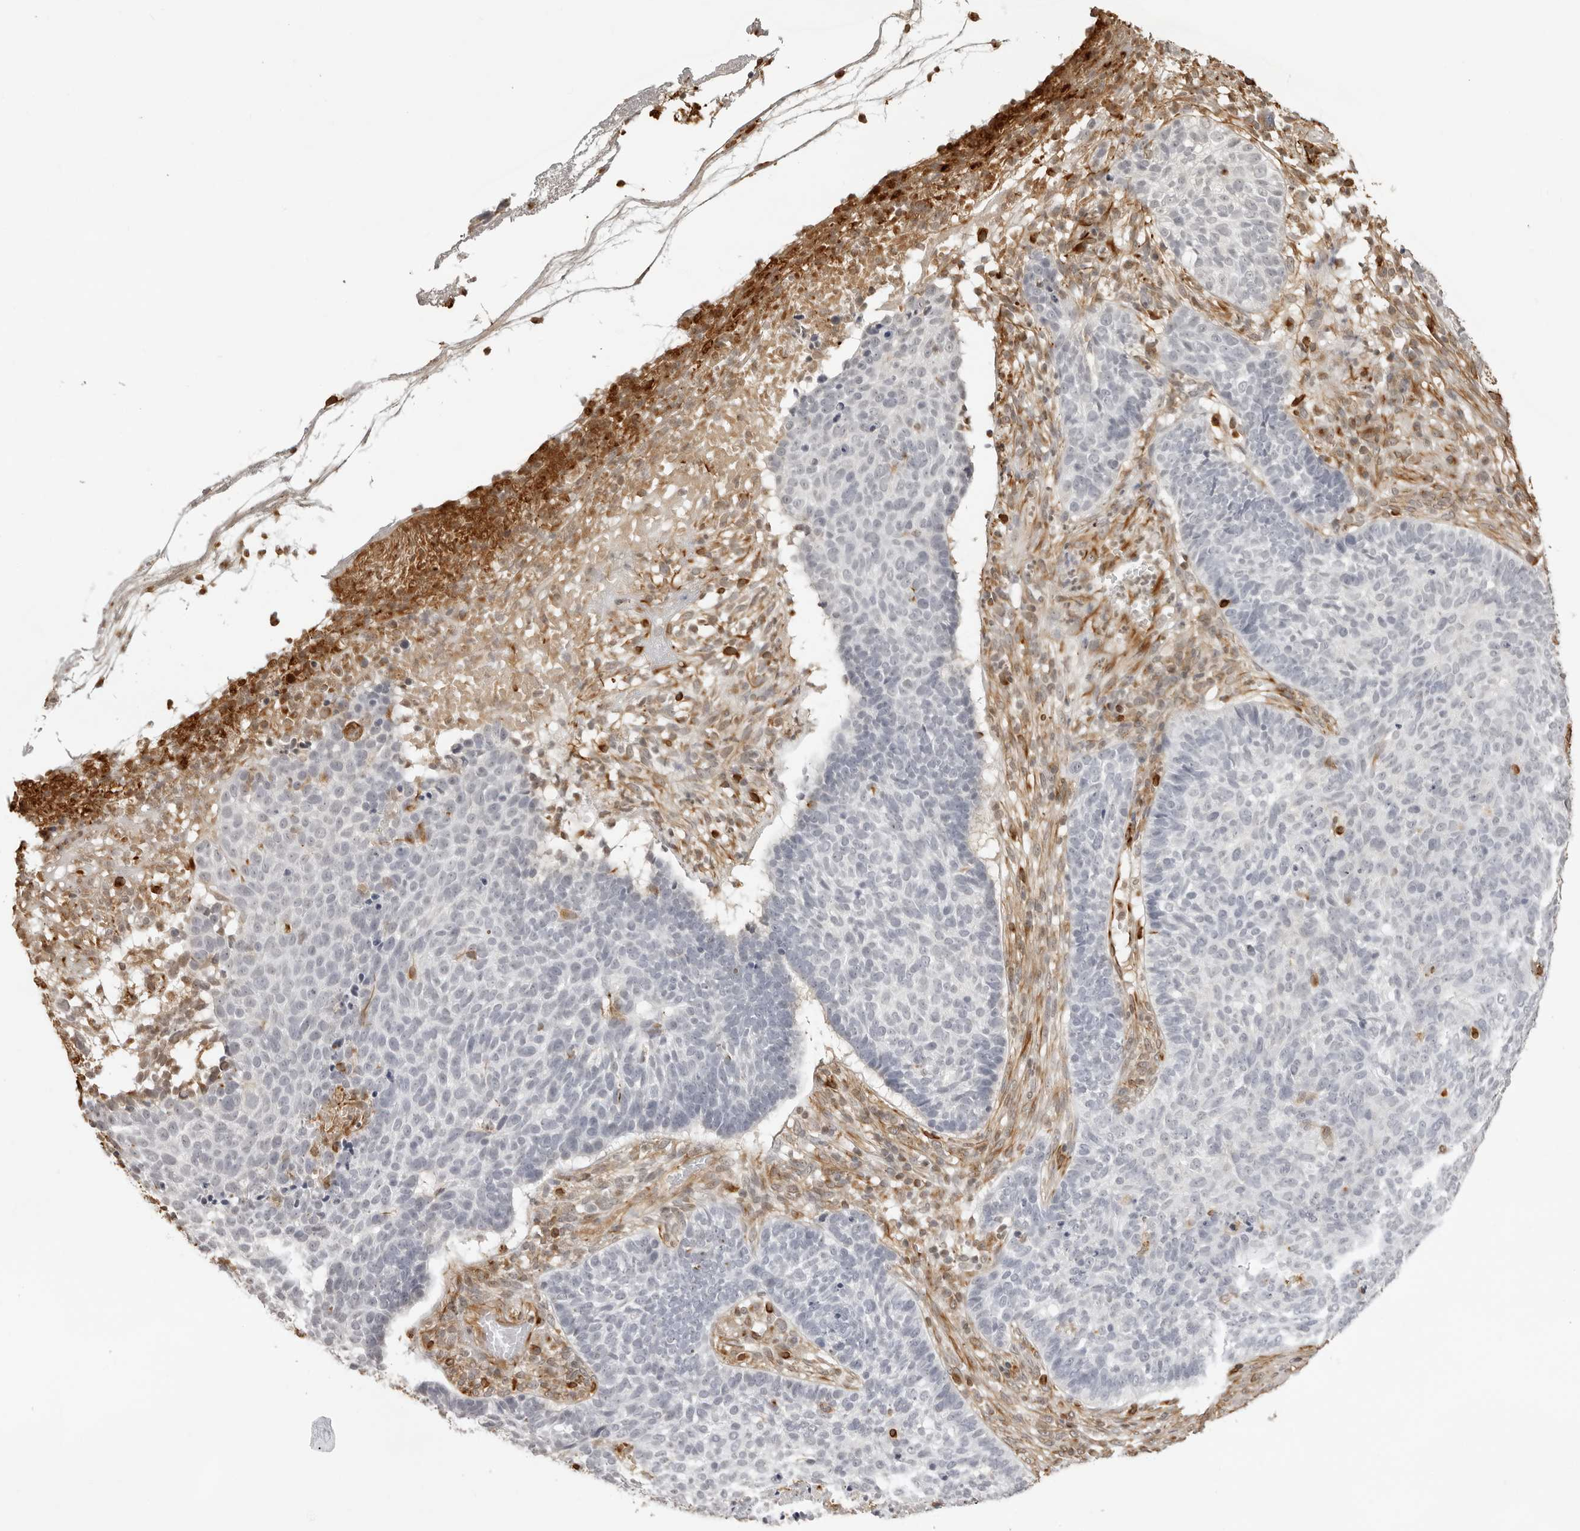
{"staining": {"intensity": "negative", "quantity": "none", "location": "none"}, "tissue": "skin cancer", "cell_type": "Tumor cells", "image_type": "cancer", "snomed": [{"axis": "morphology", "description": "Basal cell carcinoma"}, {"axis": "topography", "description": "Skin"}], "caption": "The photomicrograph exhibits no significant staining in tumor cells of basal cell carcinoma (skin).", "gene": "DYNLT5", "patient": {"sex": "male", "age": 85}}